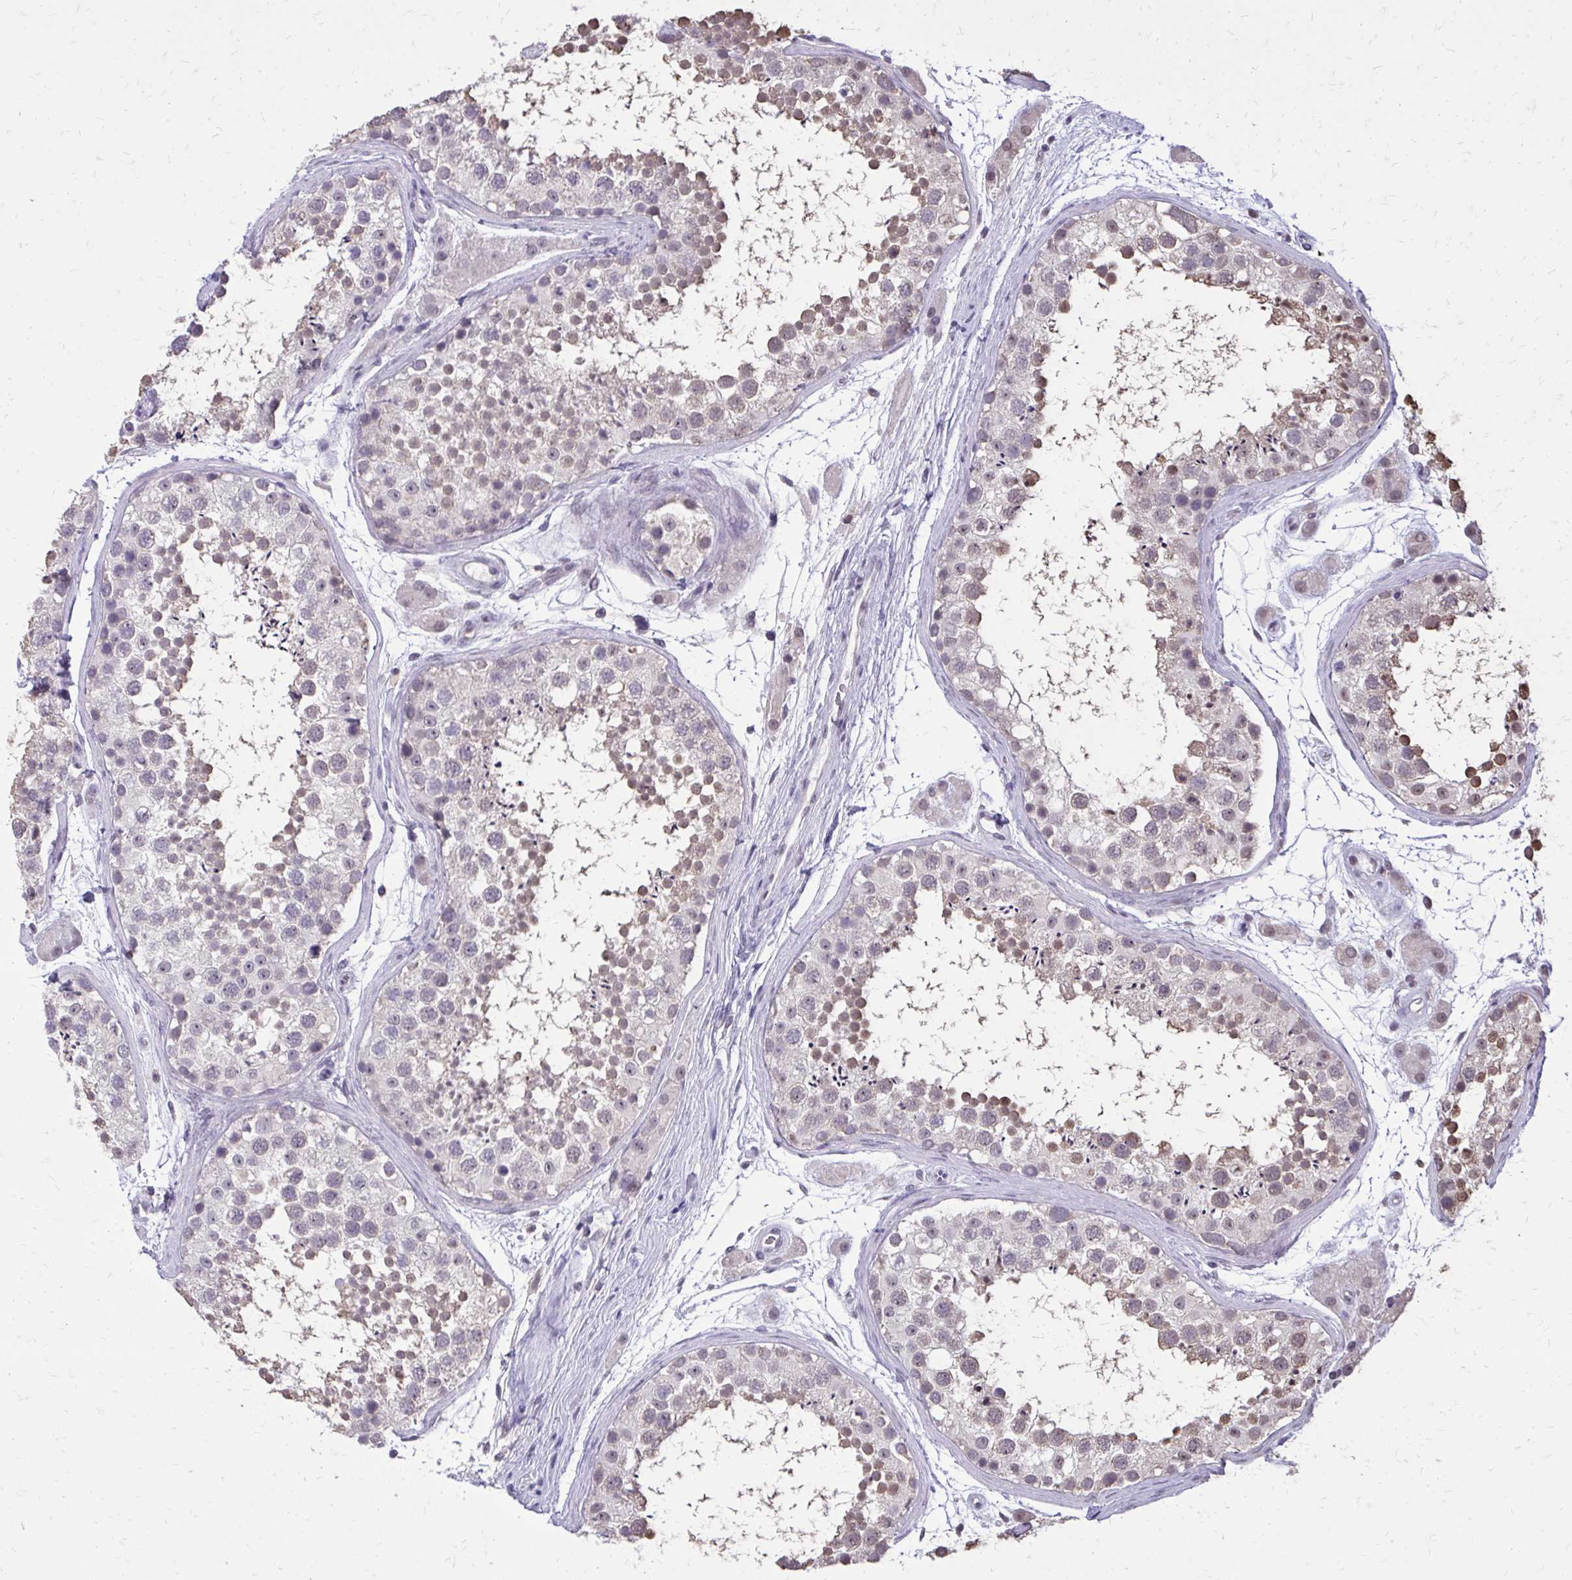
{"staining": {"intensity": "weak", "quantity": "25%-75%", "location": "cytoplasmic/membranous"}, "tissue": "testis", "cell_type": "Cells in seminiferous ducts", "image_type": "normal", "snomed": [{"axis": "morphology", "description": "Normal tissue, NOS"}, {"axis": "topography", "description": "Testis"}], "caption": "This photomicrograph shows immunohistochemistry (IHC) staining of benign human testis, with low weak cytoplasmic/membranous positivity in approximately 25%-75% of cells in seminiferous ducts.", "gene": "AKAP5", "patient": {"sex": "male", "age": 41}}